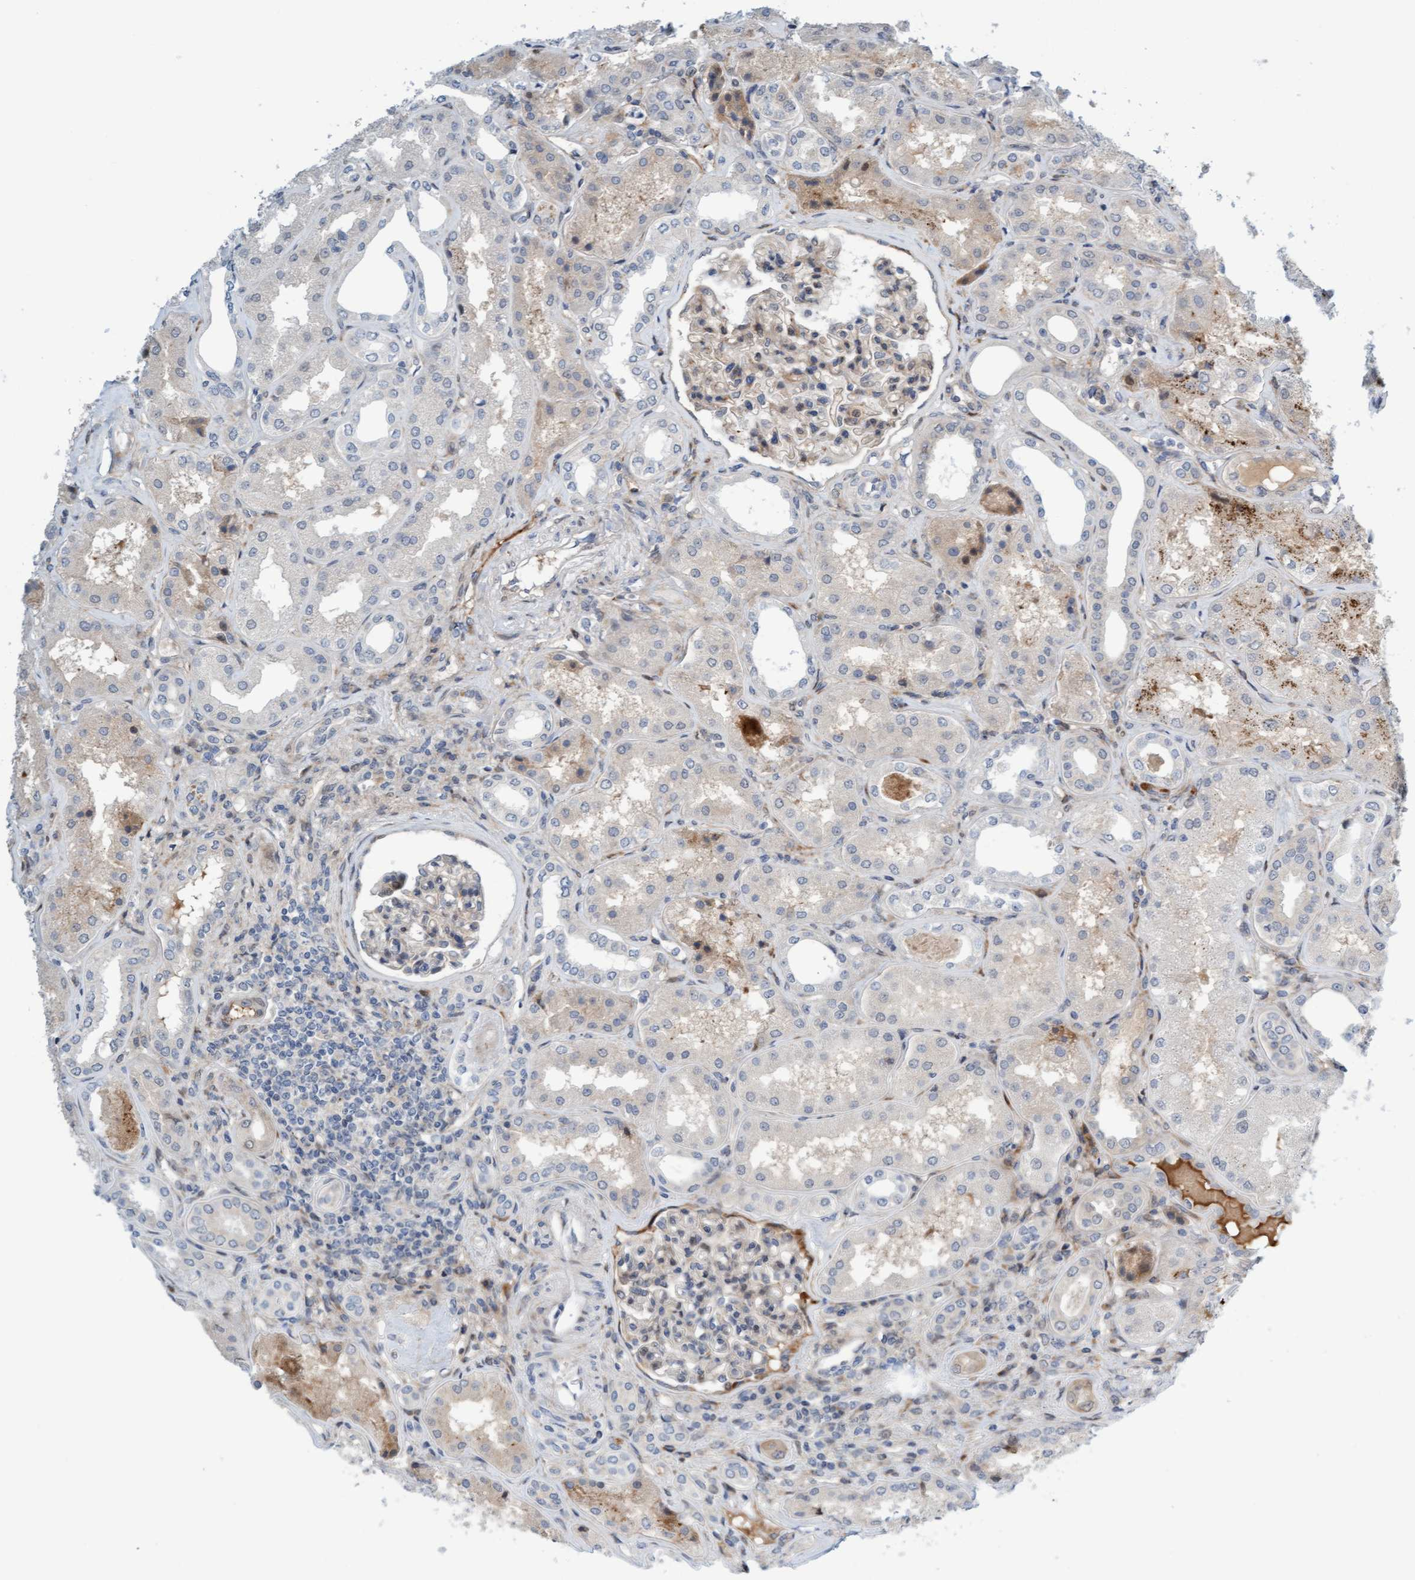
{"staining": {"intensity": "moderate", "quantity": "<25%", "location": "cytoplasmic/membranous,nuclear"}, "tissue": "kidney", "cell_type": "Cells in glomeruli", "image_type": "normal", "snomed": [{"axis": "morphology", "description": "Normal tissue, NOS"}, {"axis": "topography", "description": "Kidney"}], "caption": "Approximately <25% of cells in glomeruli in normal kidney show moderate cytoplasmic/membranous,nuclear protein positivity as visualized by brown immunohistochemical staining.", "gene": "EIF4EBP1", "patient": {"sex": "female", "age": 56}}